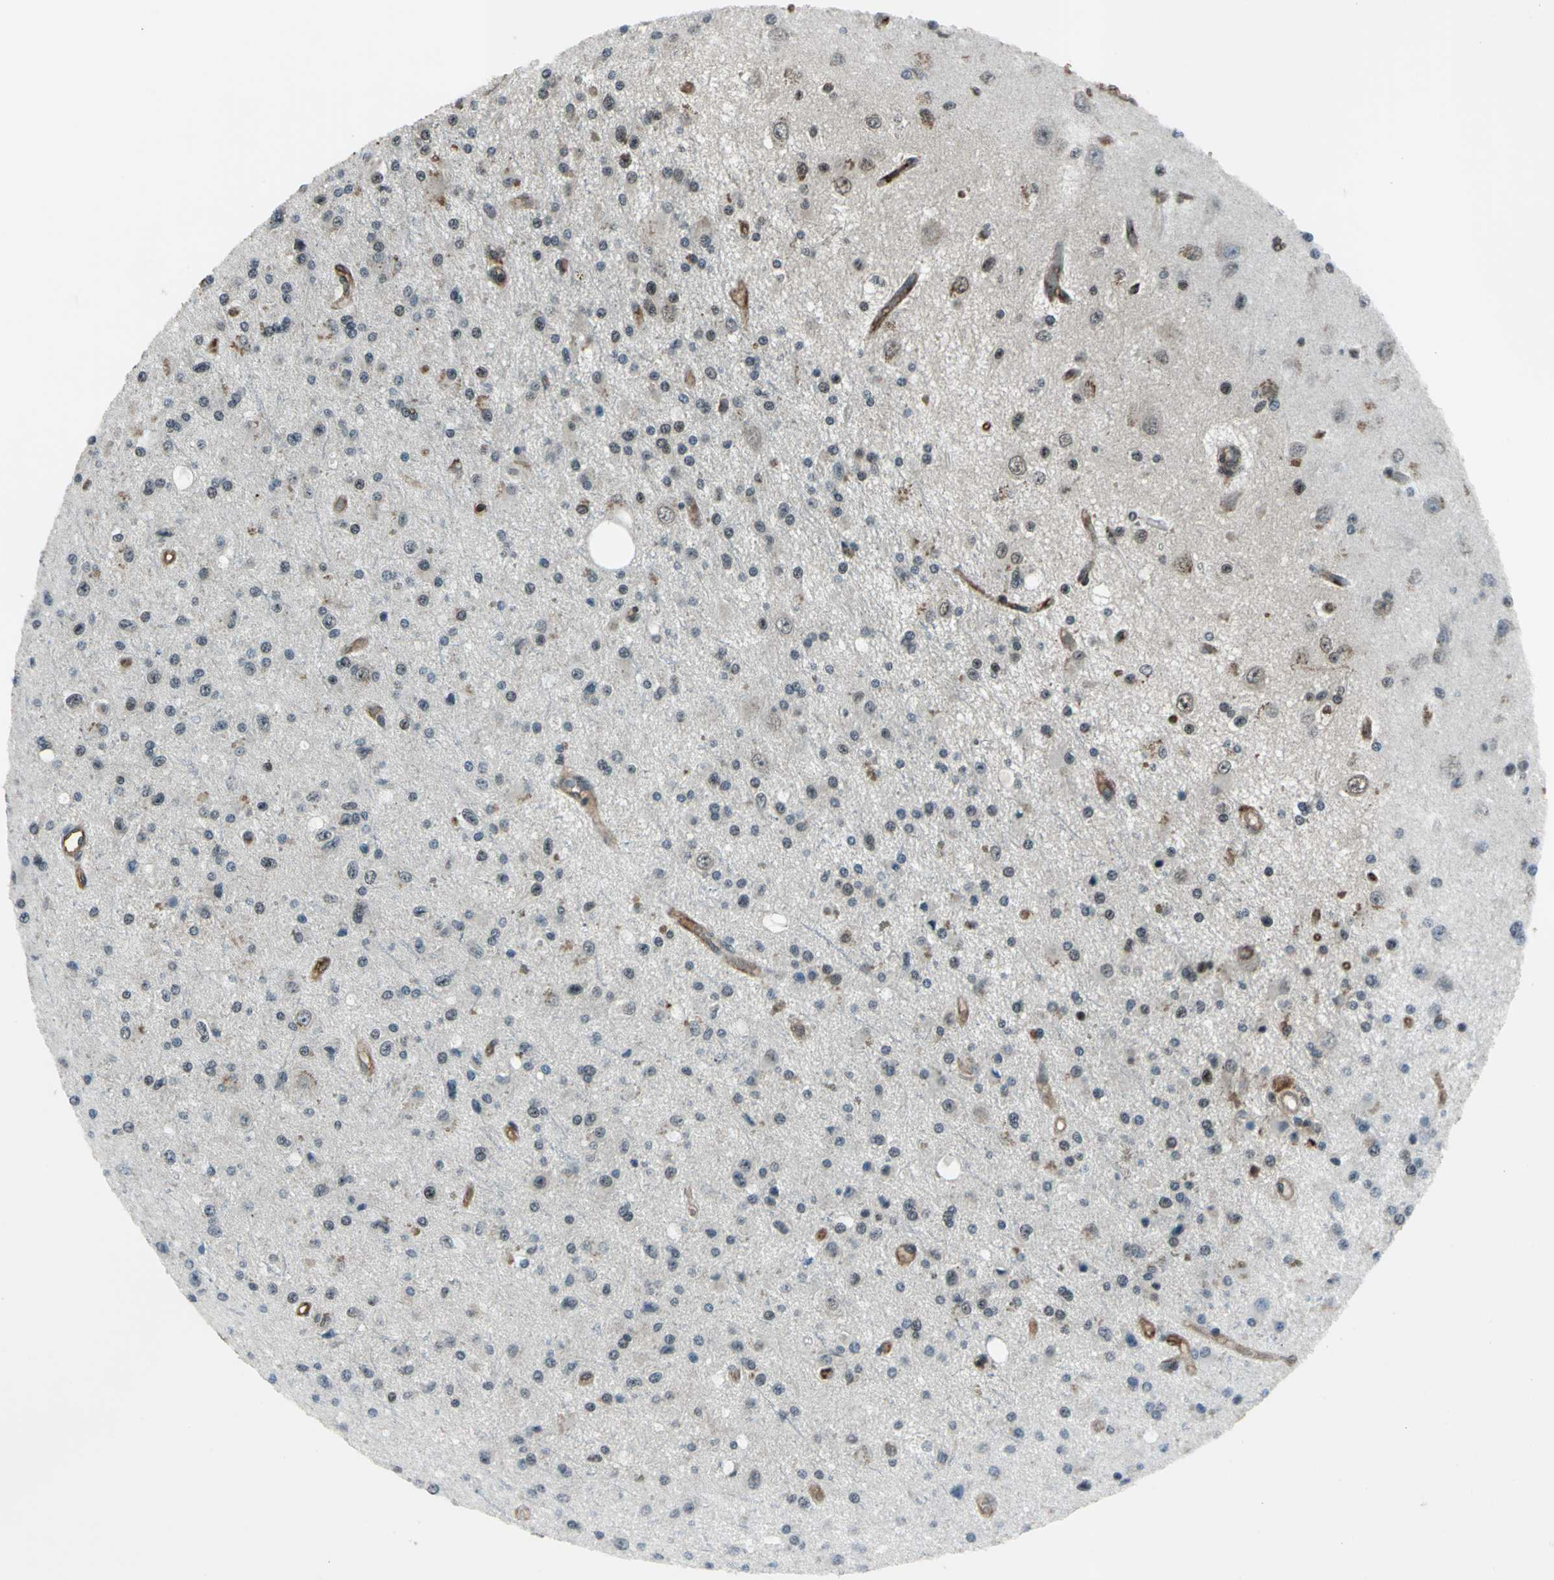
{"staining": {"intensity": "weak", "quantity": "<25%", "location": "nuclear"}, "tissue": "glioma", "cell_type": "Tumor cells", "image_type": "cancer", "snomed": [{"axis": "morphology", "description": "Glioma, malignant, Low grade"}, {"axis": "topography", "description": "Brain"}], "caption": "There is no significant staining in tumor cells of malignant glioma (low-grade).", "gene": "NR2C2", "patient": {"sex": "male", "age": 58}}